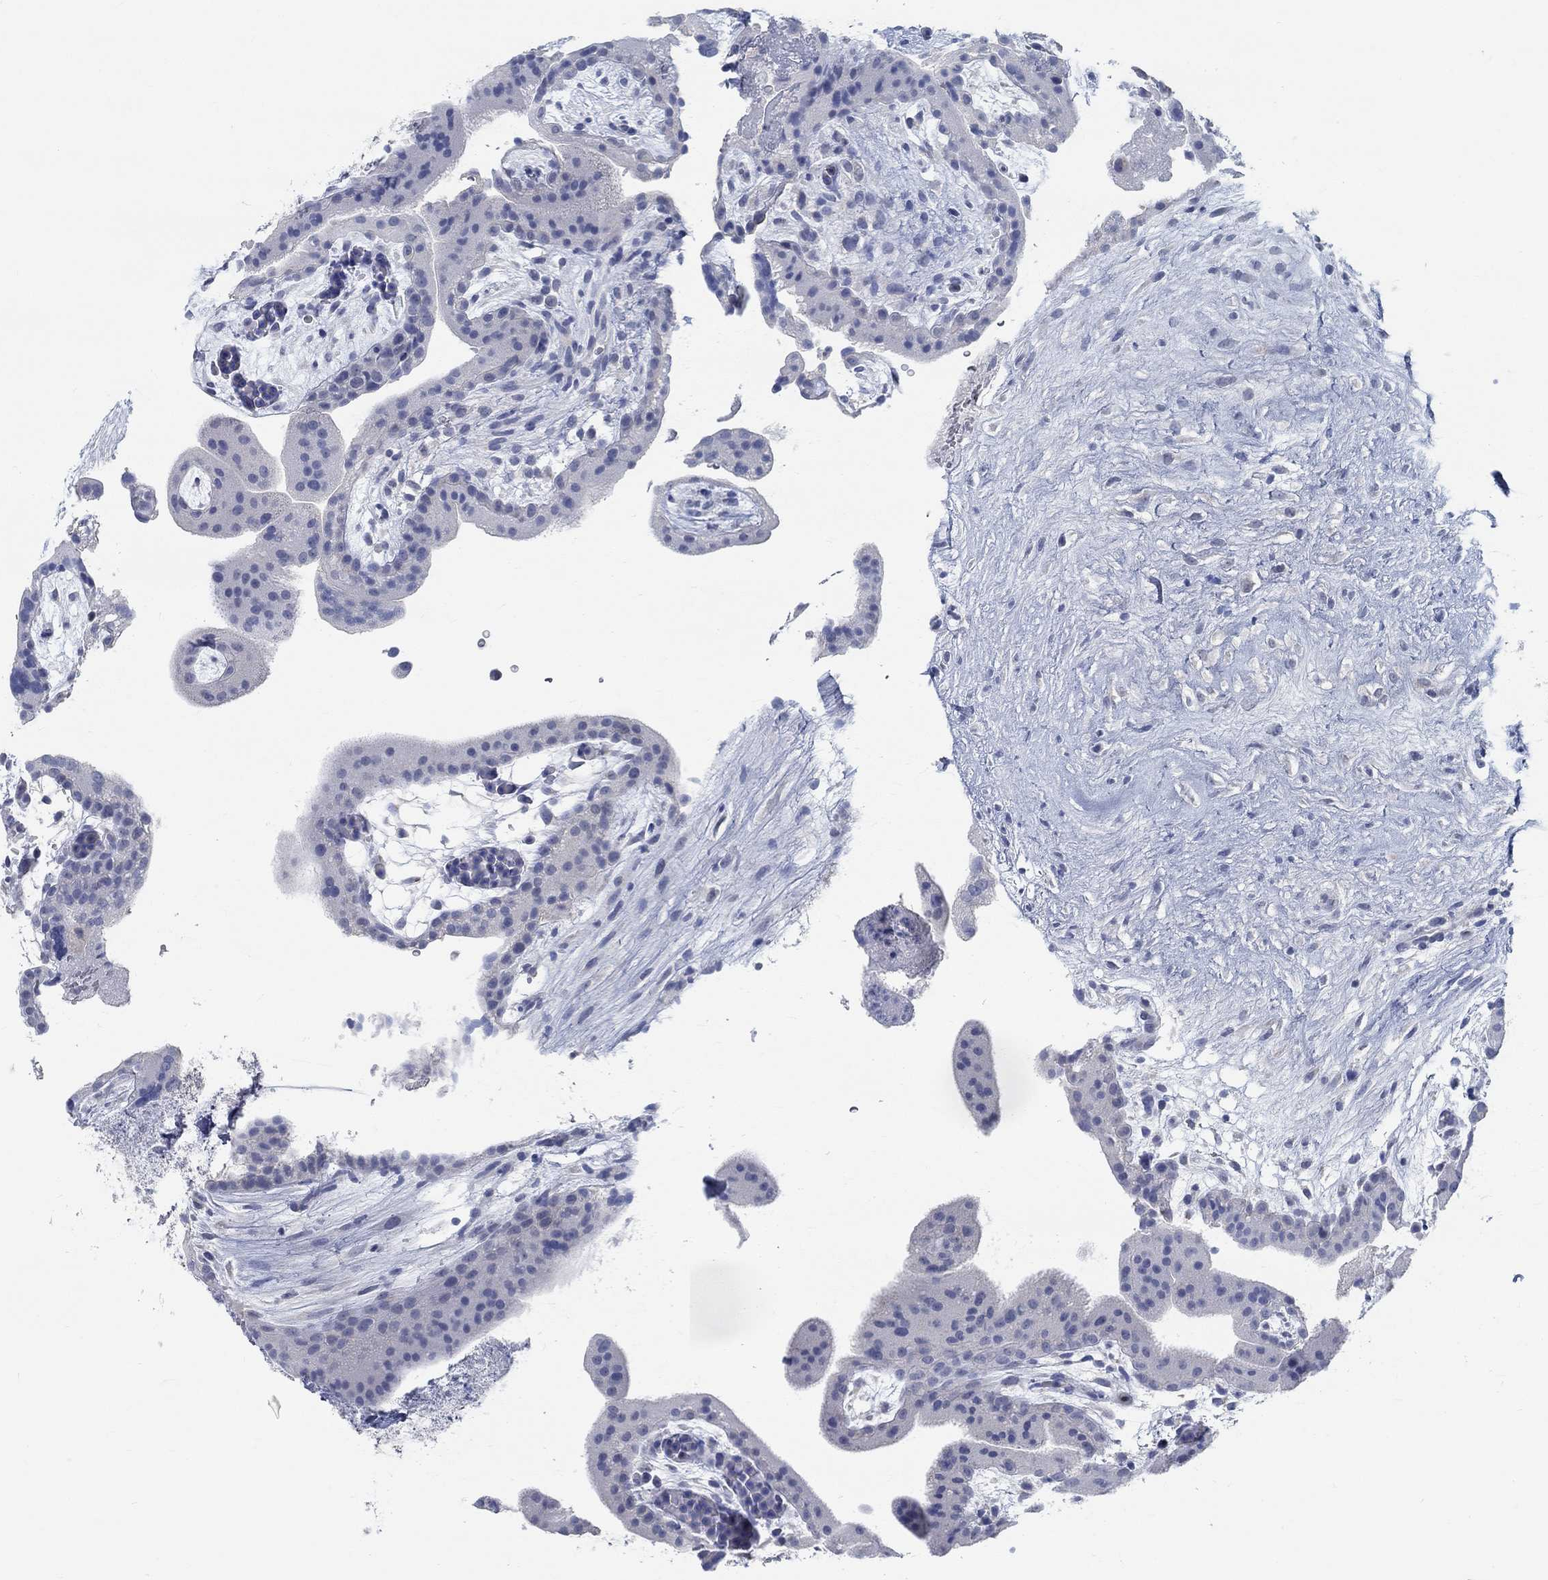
{"staining": {"intensity": "weak", "quantity": "25%-75%", "location": "cytoplasmic/membranous"}, "tissue": "placenta", "cell_type": "Decidual cells", "image_type": "normal", "snomed": [{"axis": "morphology", "description": "Normal tissue, NOS"}, {"axis": "topography", "description": "Placenta"}], "caption": "A histopathology image showing weak cytoplasmic/membranous staining in about 25%-75% of decidual cells in unremarkable placenta, as visualized by brown immunohistochemical staining.", "gene": "TEKT4", "patient": {"sex": "female", "age": 19}}